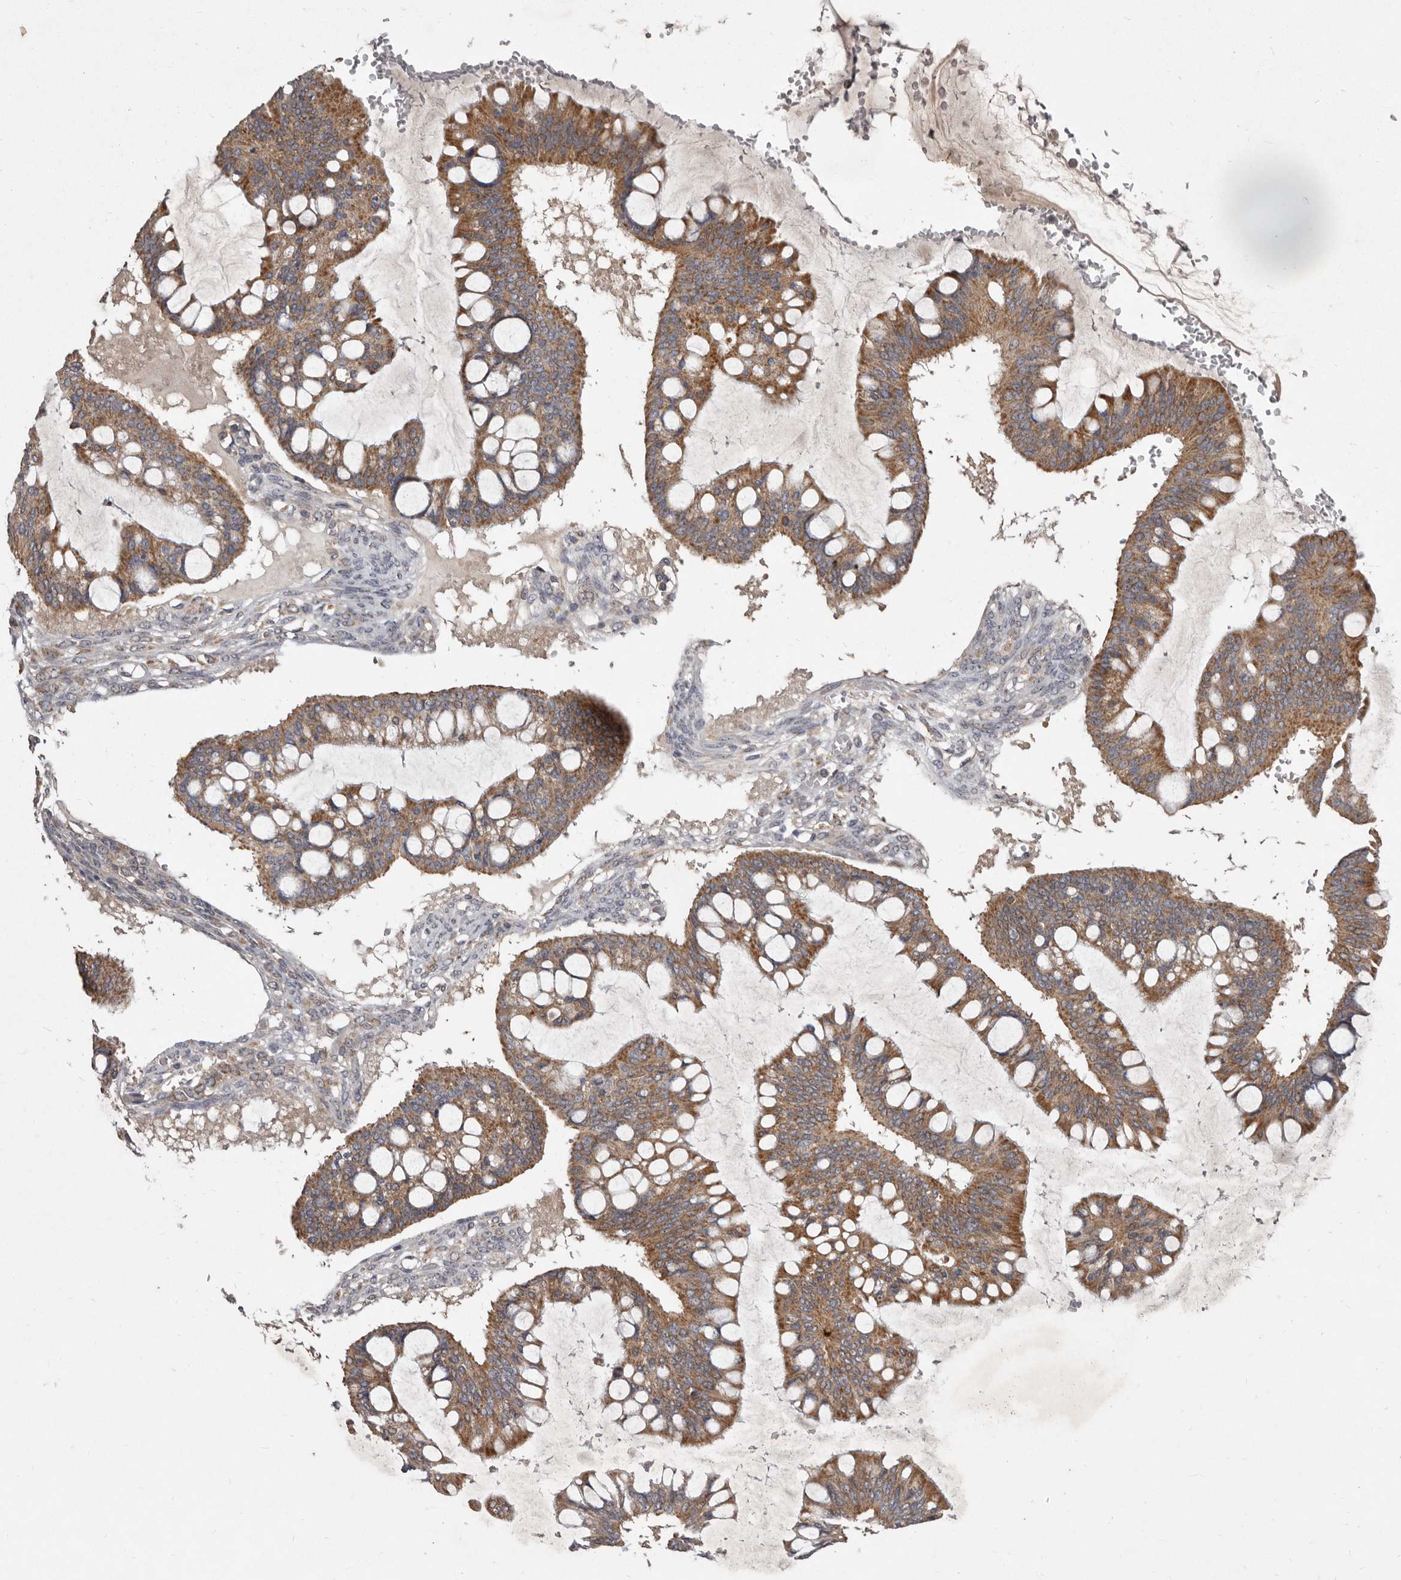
{"staining": {"intensity": "moderate", "quantity": ">75%", "location": "cytoplasmic/membranous"}, "tissue": "ovarian cancer", "cell_type": "Tumor cells", "image_type": "cancer", "snomed": [{"axis": "morphology", "description": "Cystadenocarcinoma, mucinous, NOS"}, {"axis": "topography", "description": "Ovary"}], "caption": "Immunohistochemistry (IHC) of ovarian mucinous cystadenocarcinoma demonstrates medium levels of moderate cytoplasmic/membranous expression in about >75% of tumor cells. (DAB (3,3'-diaminobenzidine) IHC with brightfield microscopy, high magnification).", "gene": "FLAD1", "patient": {"sex": "female", "age": 73}}